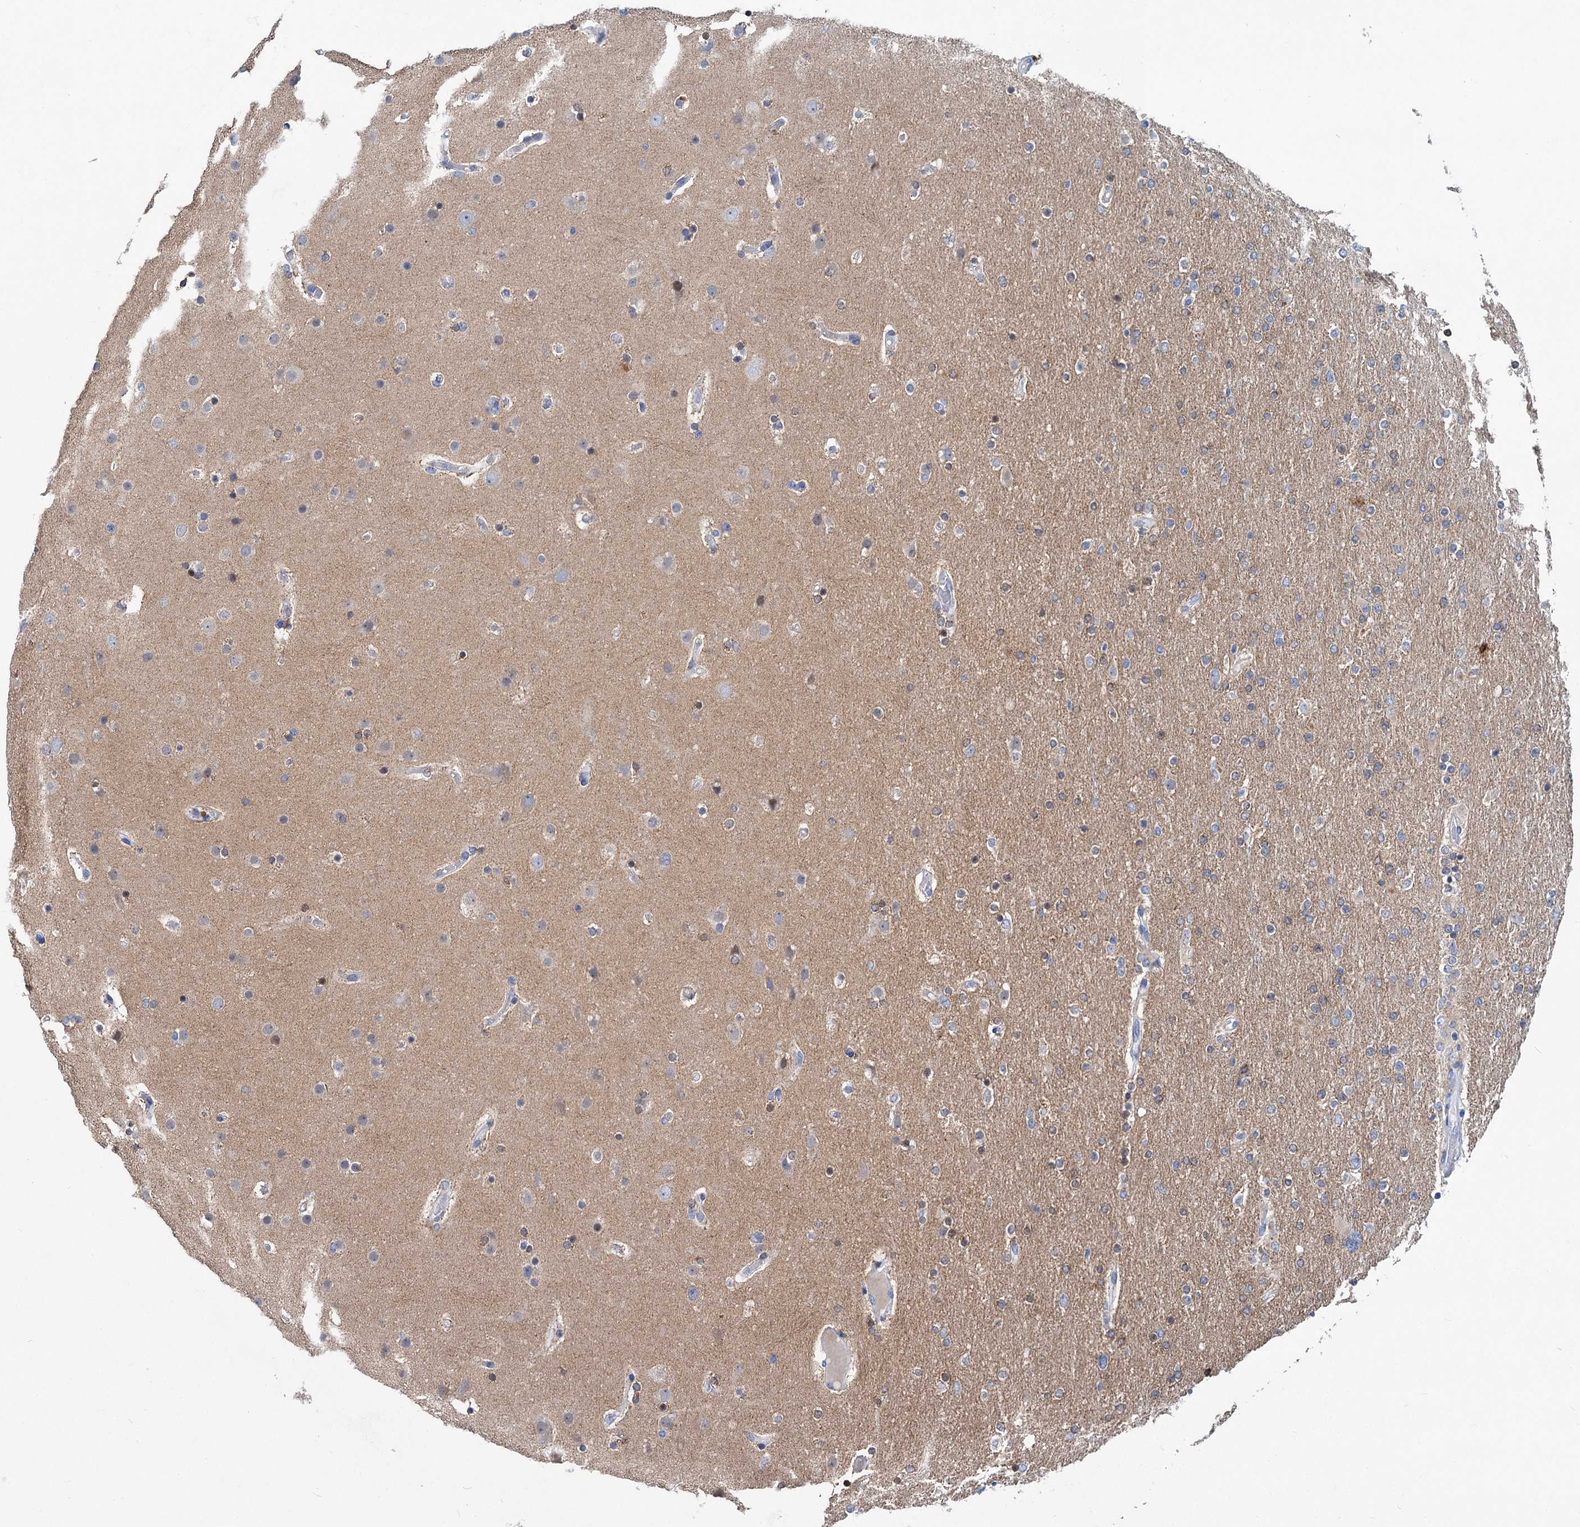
{"staining": {"intensity": "negative", "quantity": "none", "location": "none"}, "tissue": "glioma", "cell_type": "Tumor cells", "image_type": "cancer", "snomed": [{"axis": "morphology", "description": "Glioma, malignant, High grade"}, {"axis": "topography", "description": "Cerebral cortex"}], "caption": "DAB immunohistochemical staining of human malignant glioma (high-grade) exhibits no significant positivity in tumor cells. (Immunohistochemistry, brightfield microscopy, high magnification).", "gene": "CHDH", "patient": {"sex": "female", "age": 36}}